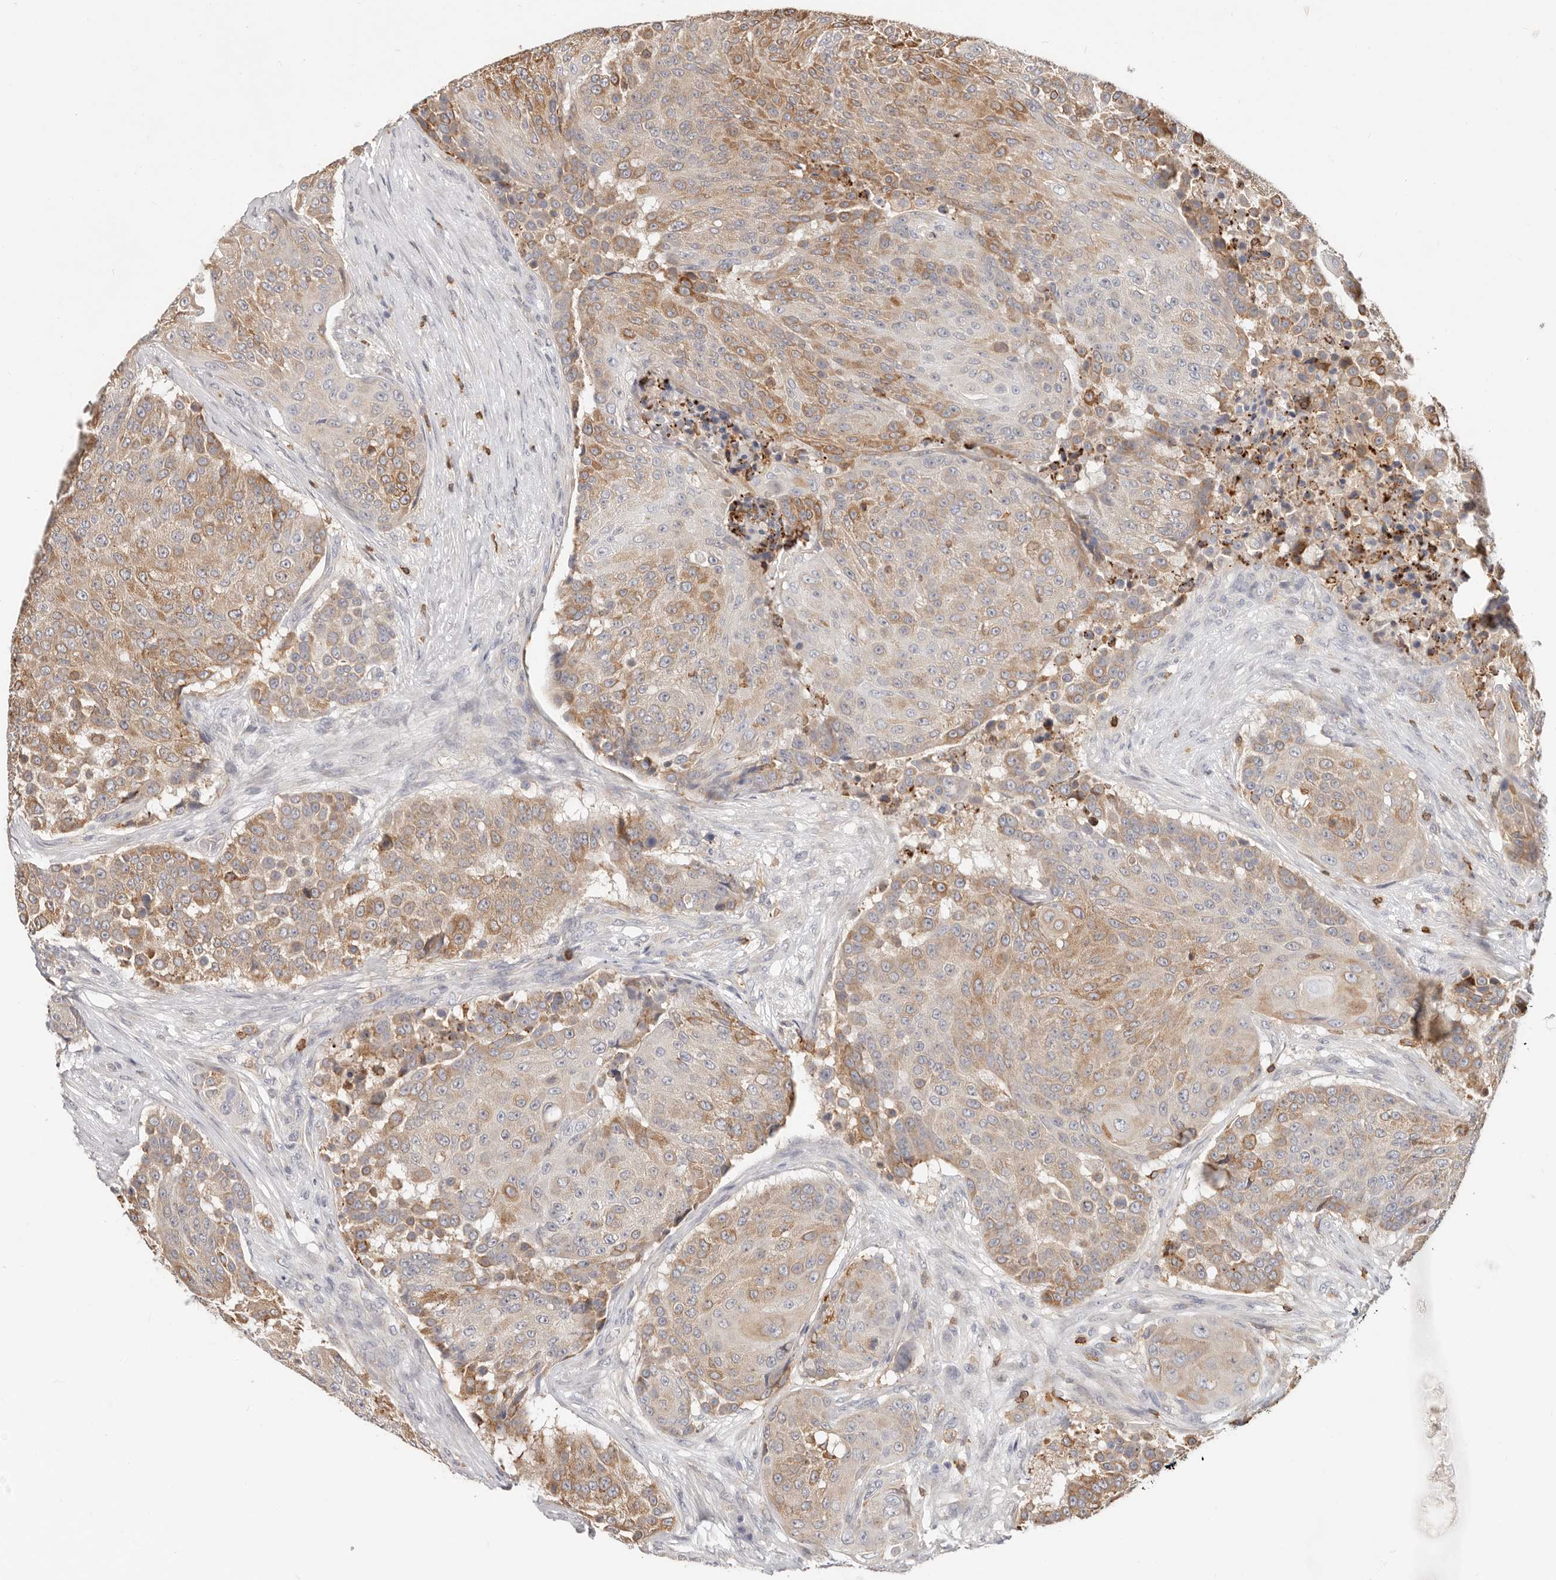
{"staining": {"intensity": "moderate", "quantity": ">75%", "location": "cytoplasmic/membranous"}, "tissue": "urothelial cancer", "cell_type": "Tumor cells", "image_type": "cancer", "snomed": [{"axis": "morphology", "description": "Urothelial carcinoma, High grade"}, {"axis": "topography", "description": "Urinary bladder"}], "caption": "Protein analysis of urothelial carcinoma (high-grade) tissue reveals moderate cytoplasmic/membranous expression in approximately >75% of tumor cells.", "gene": "TMEM63B", "patient": {"sex": "female", "age": 63}}